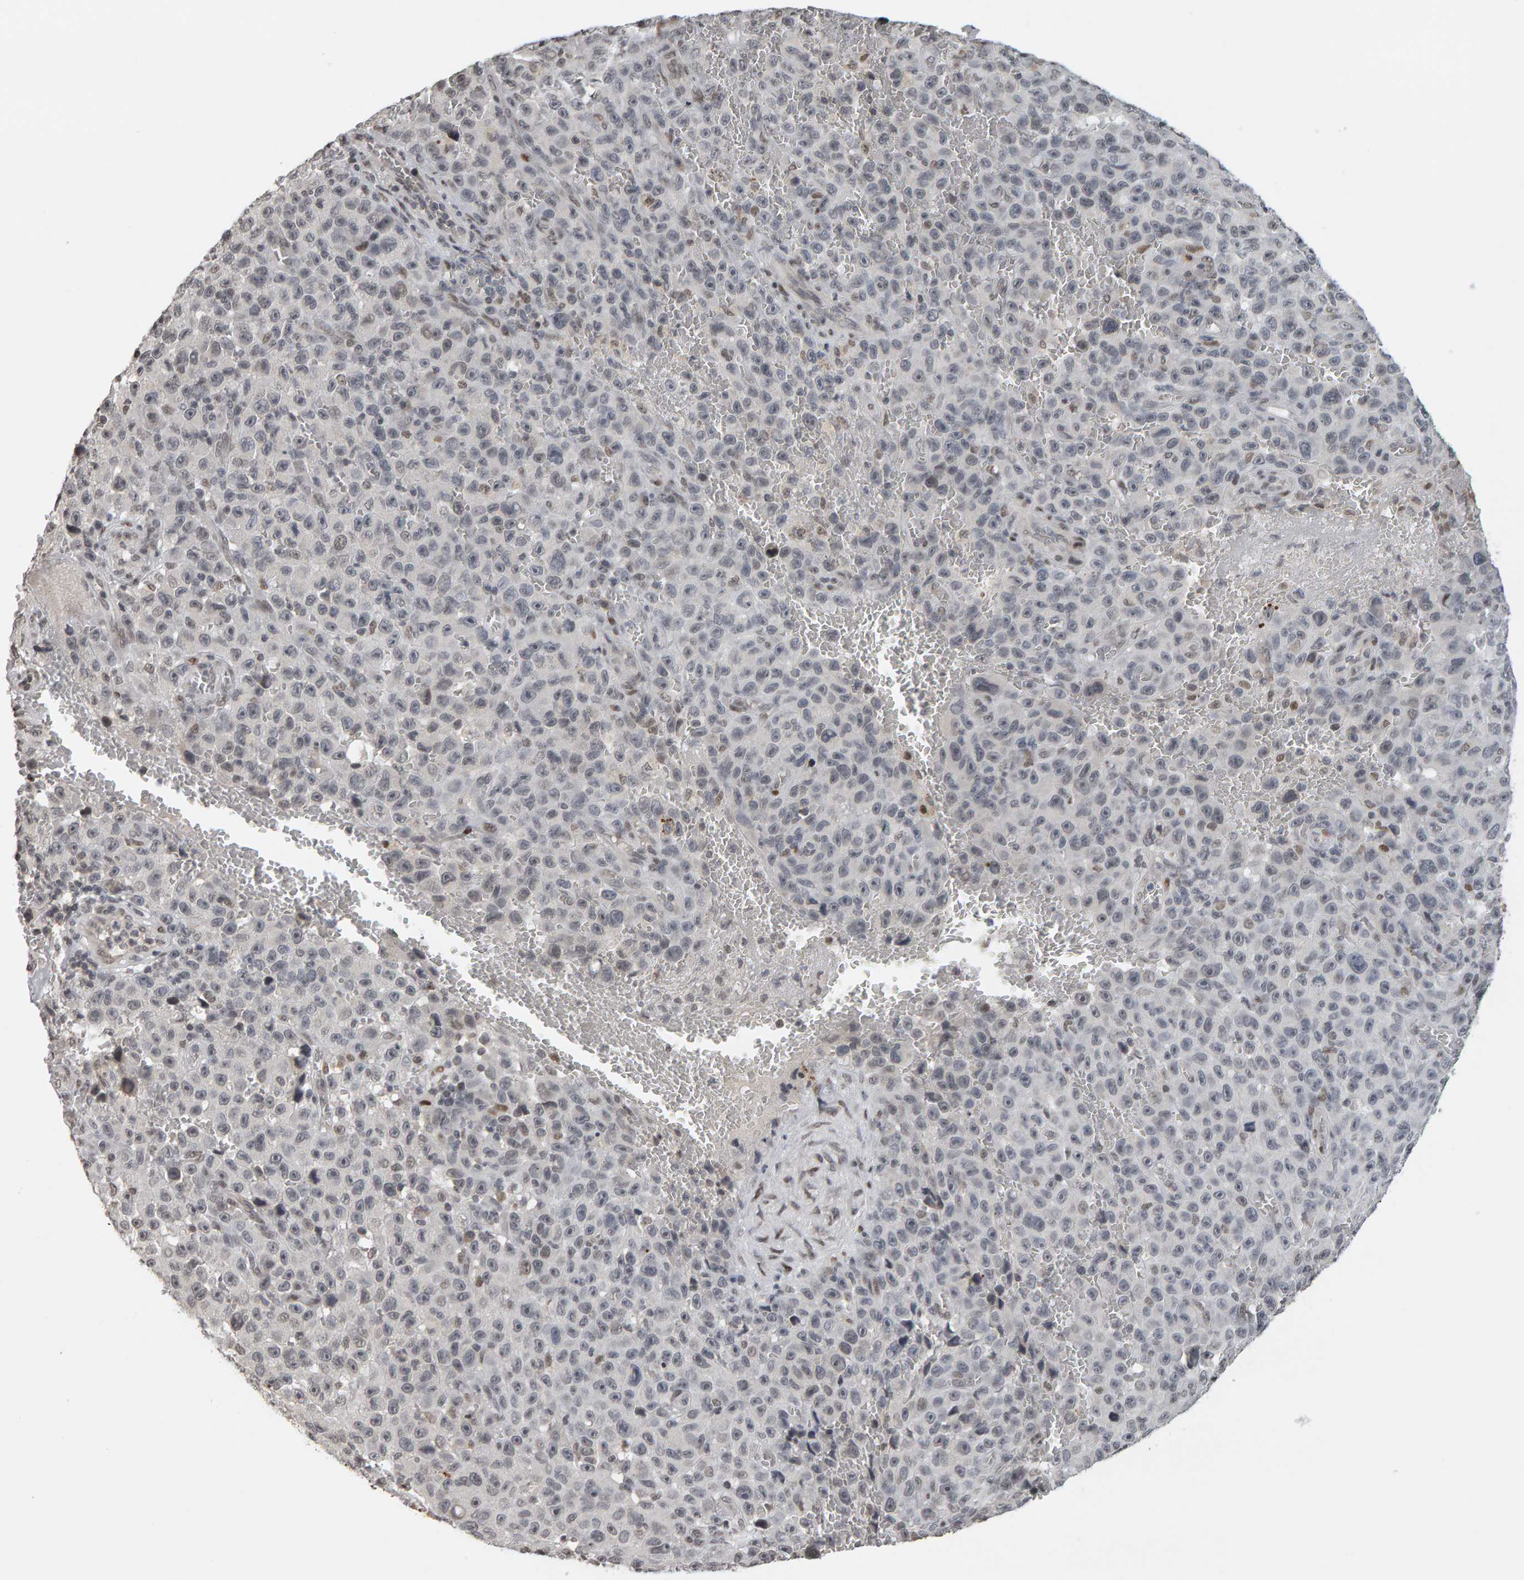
{"staining": {"intensity": "weak", "quantity": "<25%", "location": "nuclear"}, "tissue": "melanoma", "cell_type": "Tumor cells", "image_type": "cancer", "snomed": [{"axis": "morphology", "description": "Malignant melanoma, NOS"}, {"axis": "topography", "description": "Skin"}], "caption": "Tumor cells are negative for brown protein staining in malignant melanoma. (IHC, brightfield microscopy, high magnification).", "gene": "TRAM1", "patient": {"sex": "female", "age": 82}}